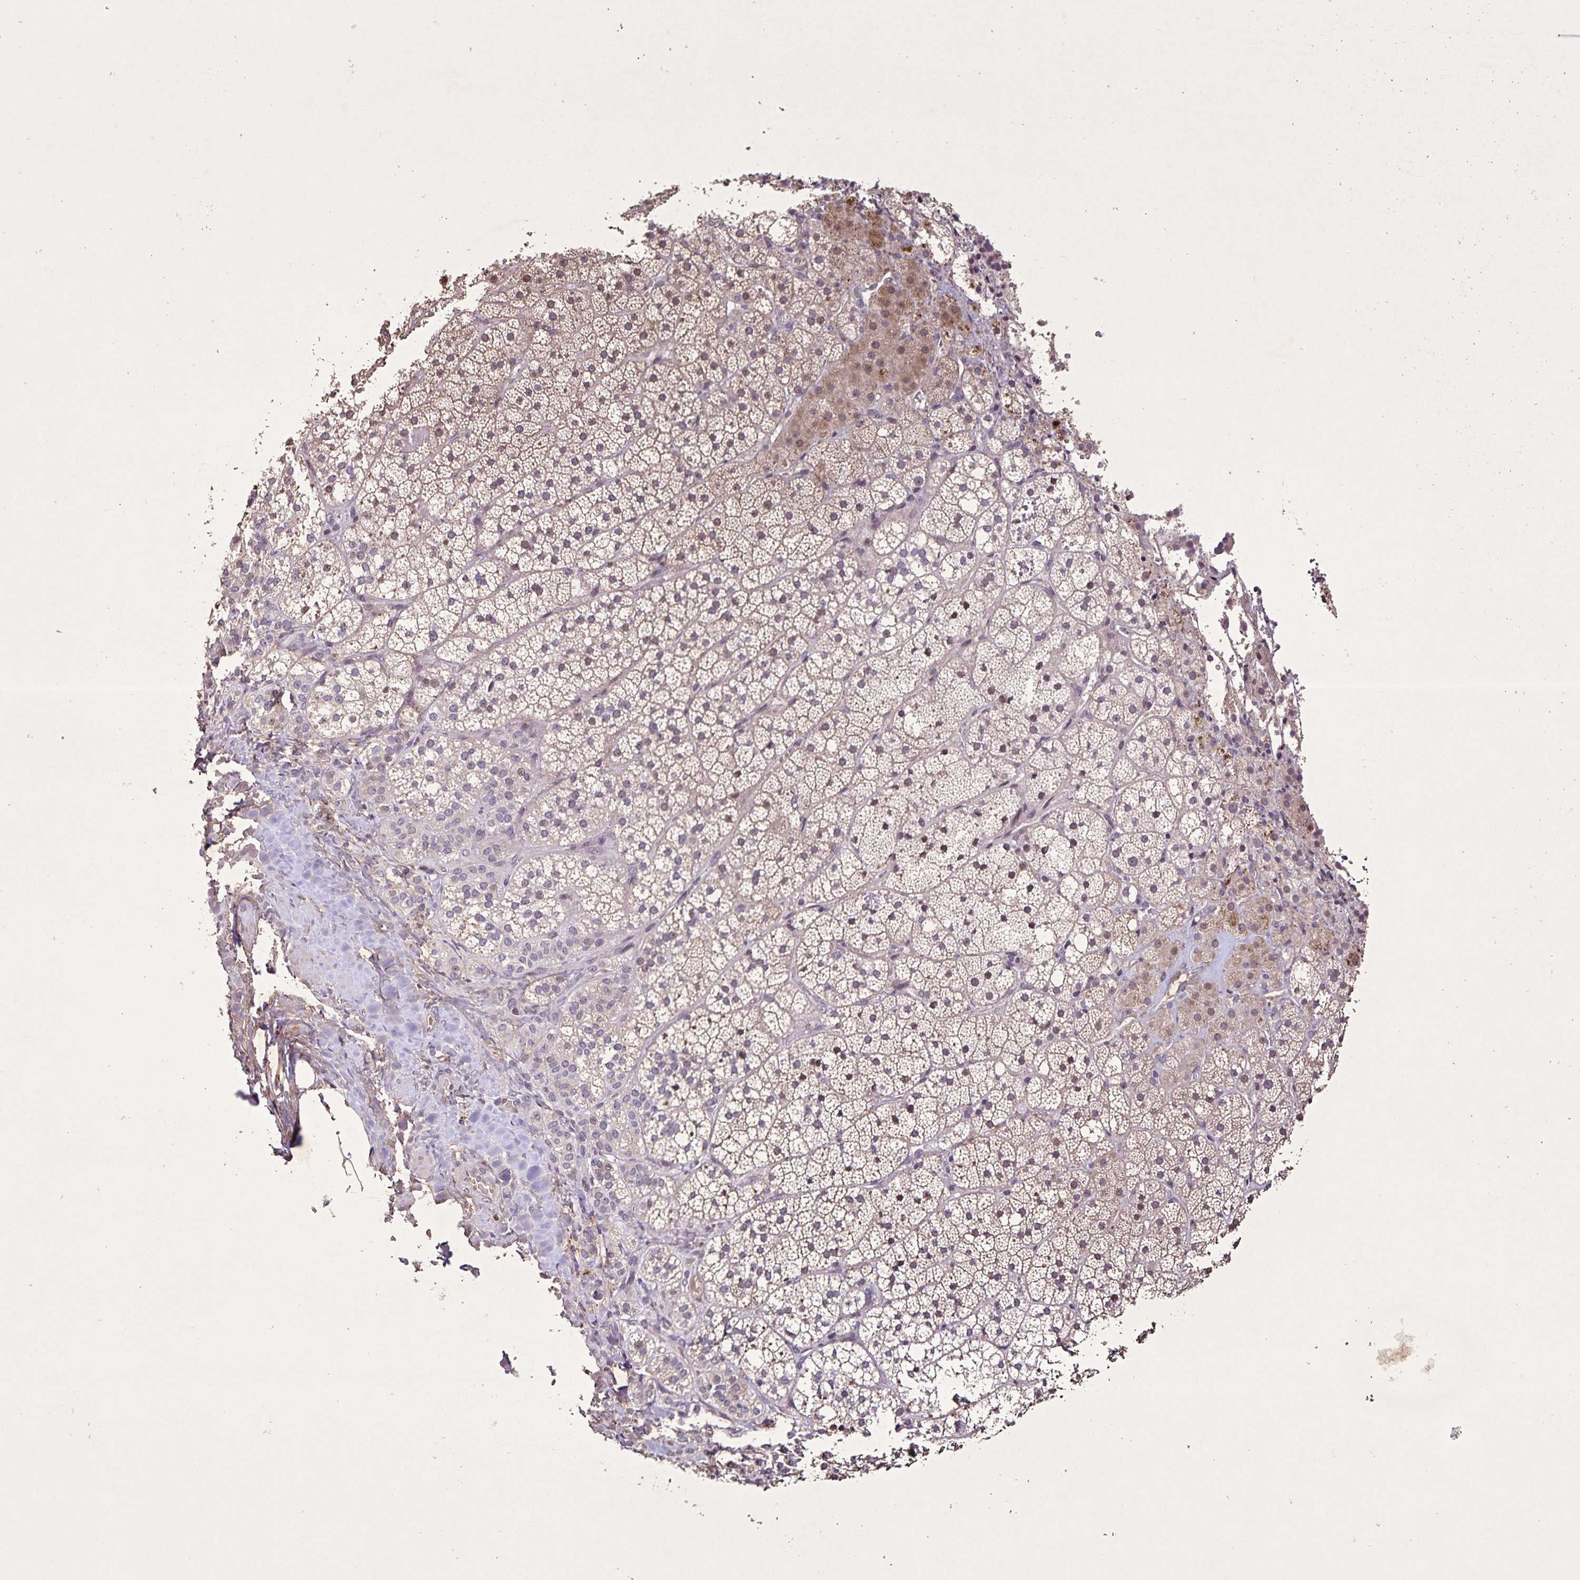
{"staining": {"intensity": "weak", "quantity": "25%-75%", "location": "cytoplasmic/membranous,nuclear"}, "tissue": "adrenal gland", "cell_type": "Glandular cells", "image_type": "normal", "snomed": [{"axis": "morphology", "description": "Normal tissue, NOS"}, {"axis": "topography", "description": "Adrenal gland"}], "caption": "Glandular cells exhibit weak cytoplasmic/membranous,nuclear positivity in about 25%-75% of cells in benign adrenal gland.", "gene": "GDF2", "patient": {"sex": "male", "age": 53}}